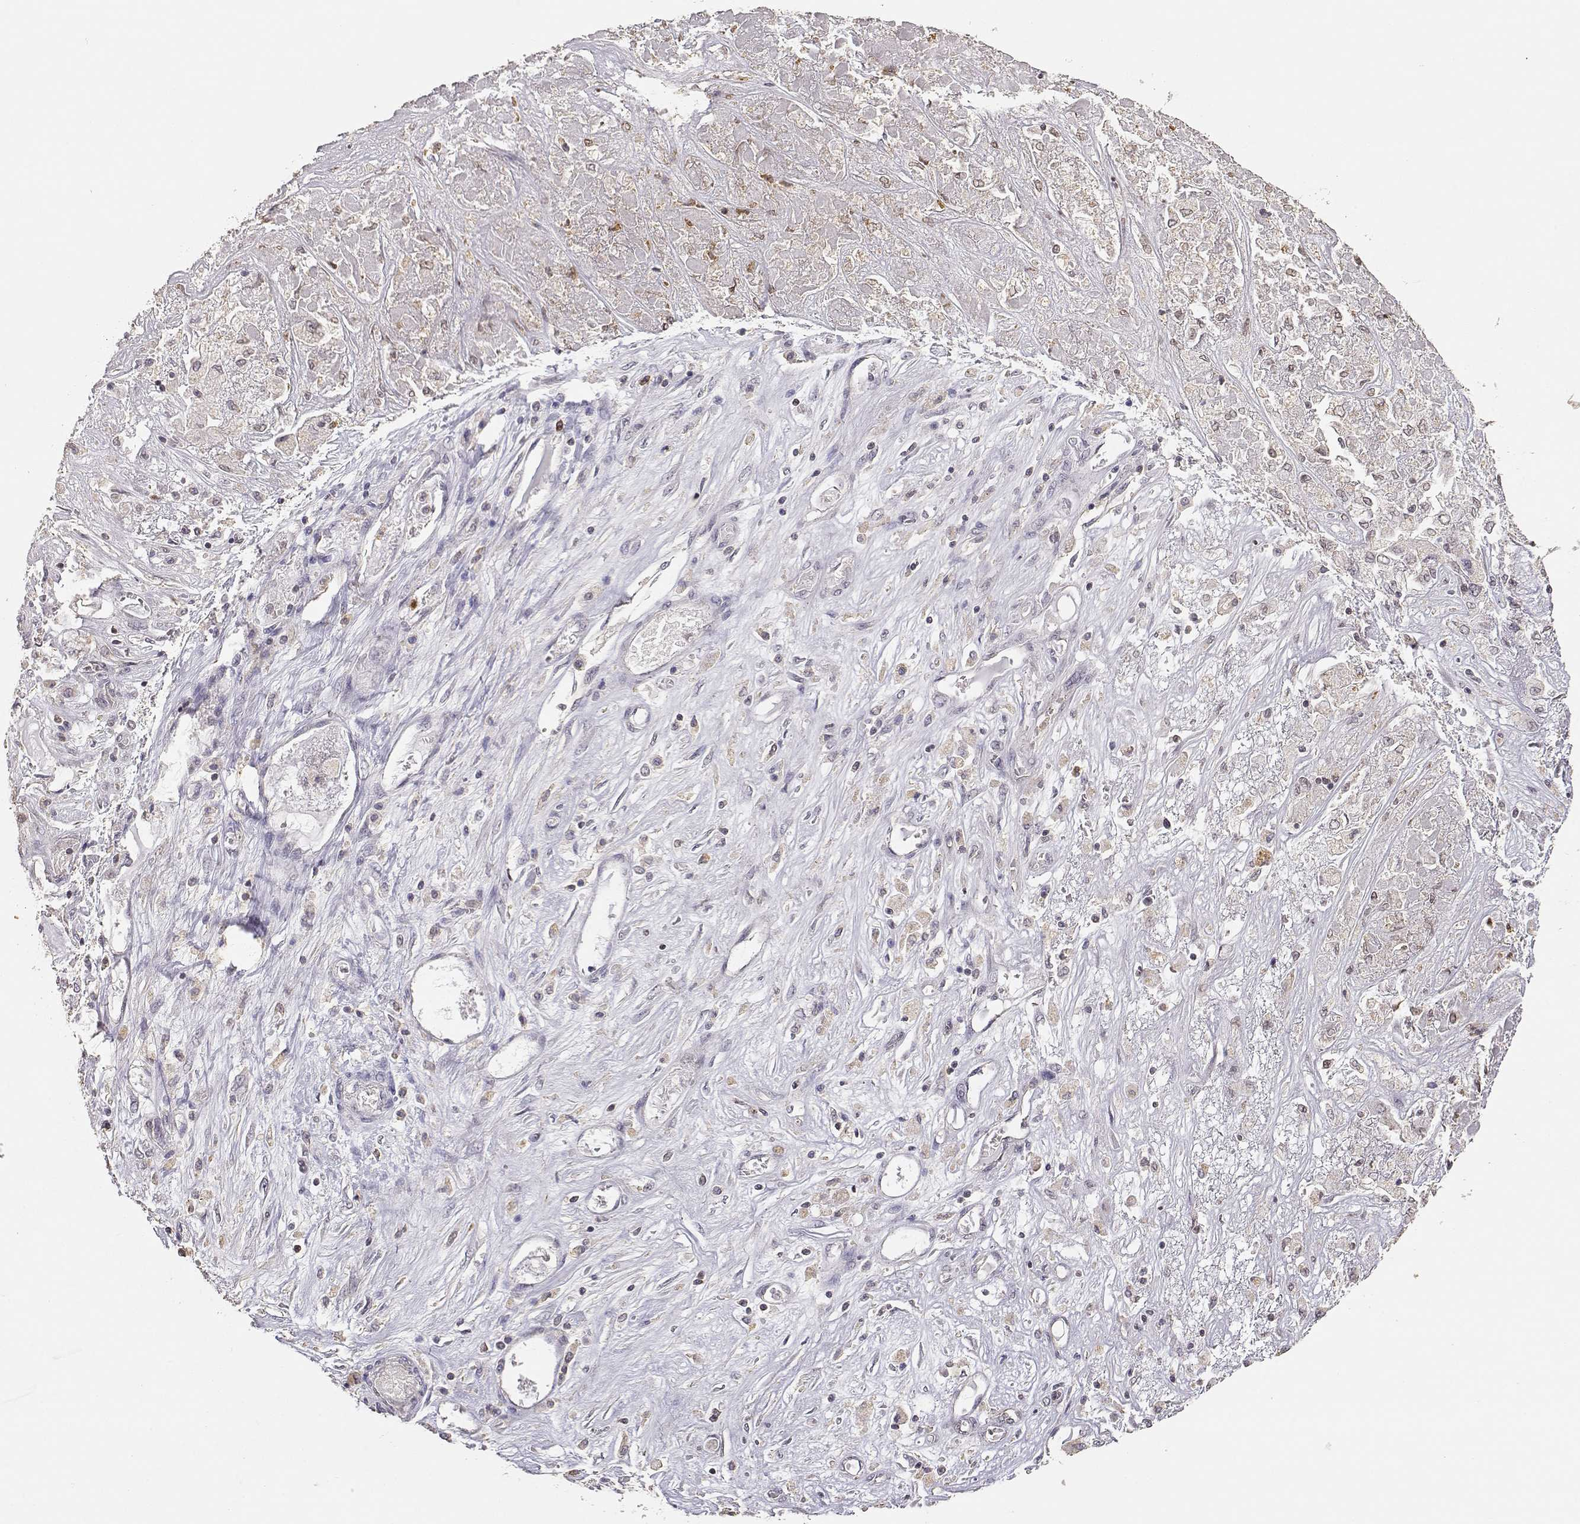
{"staining": {"intensity": "negative", "quantity": "none", "location": "none"}, "tissue": "liver cancer", "cell_type": "Tumor cells", "image_type": "cancer", "snomed": [{"axis": "morphology", "description": "Cholangiocarcinoma"}, {"axis": "topography", "description": "Liver"}], "caption": "Immunohistochemical staining of human cholangiocarcinoma (liver) shows no significant expression in tumor cells. (DAB (3,3'-diaminobenzidine) IHC, high magnification).", "gene": "TNFRSF10C", "patient": {"sex": "female", "age": 52}}